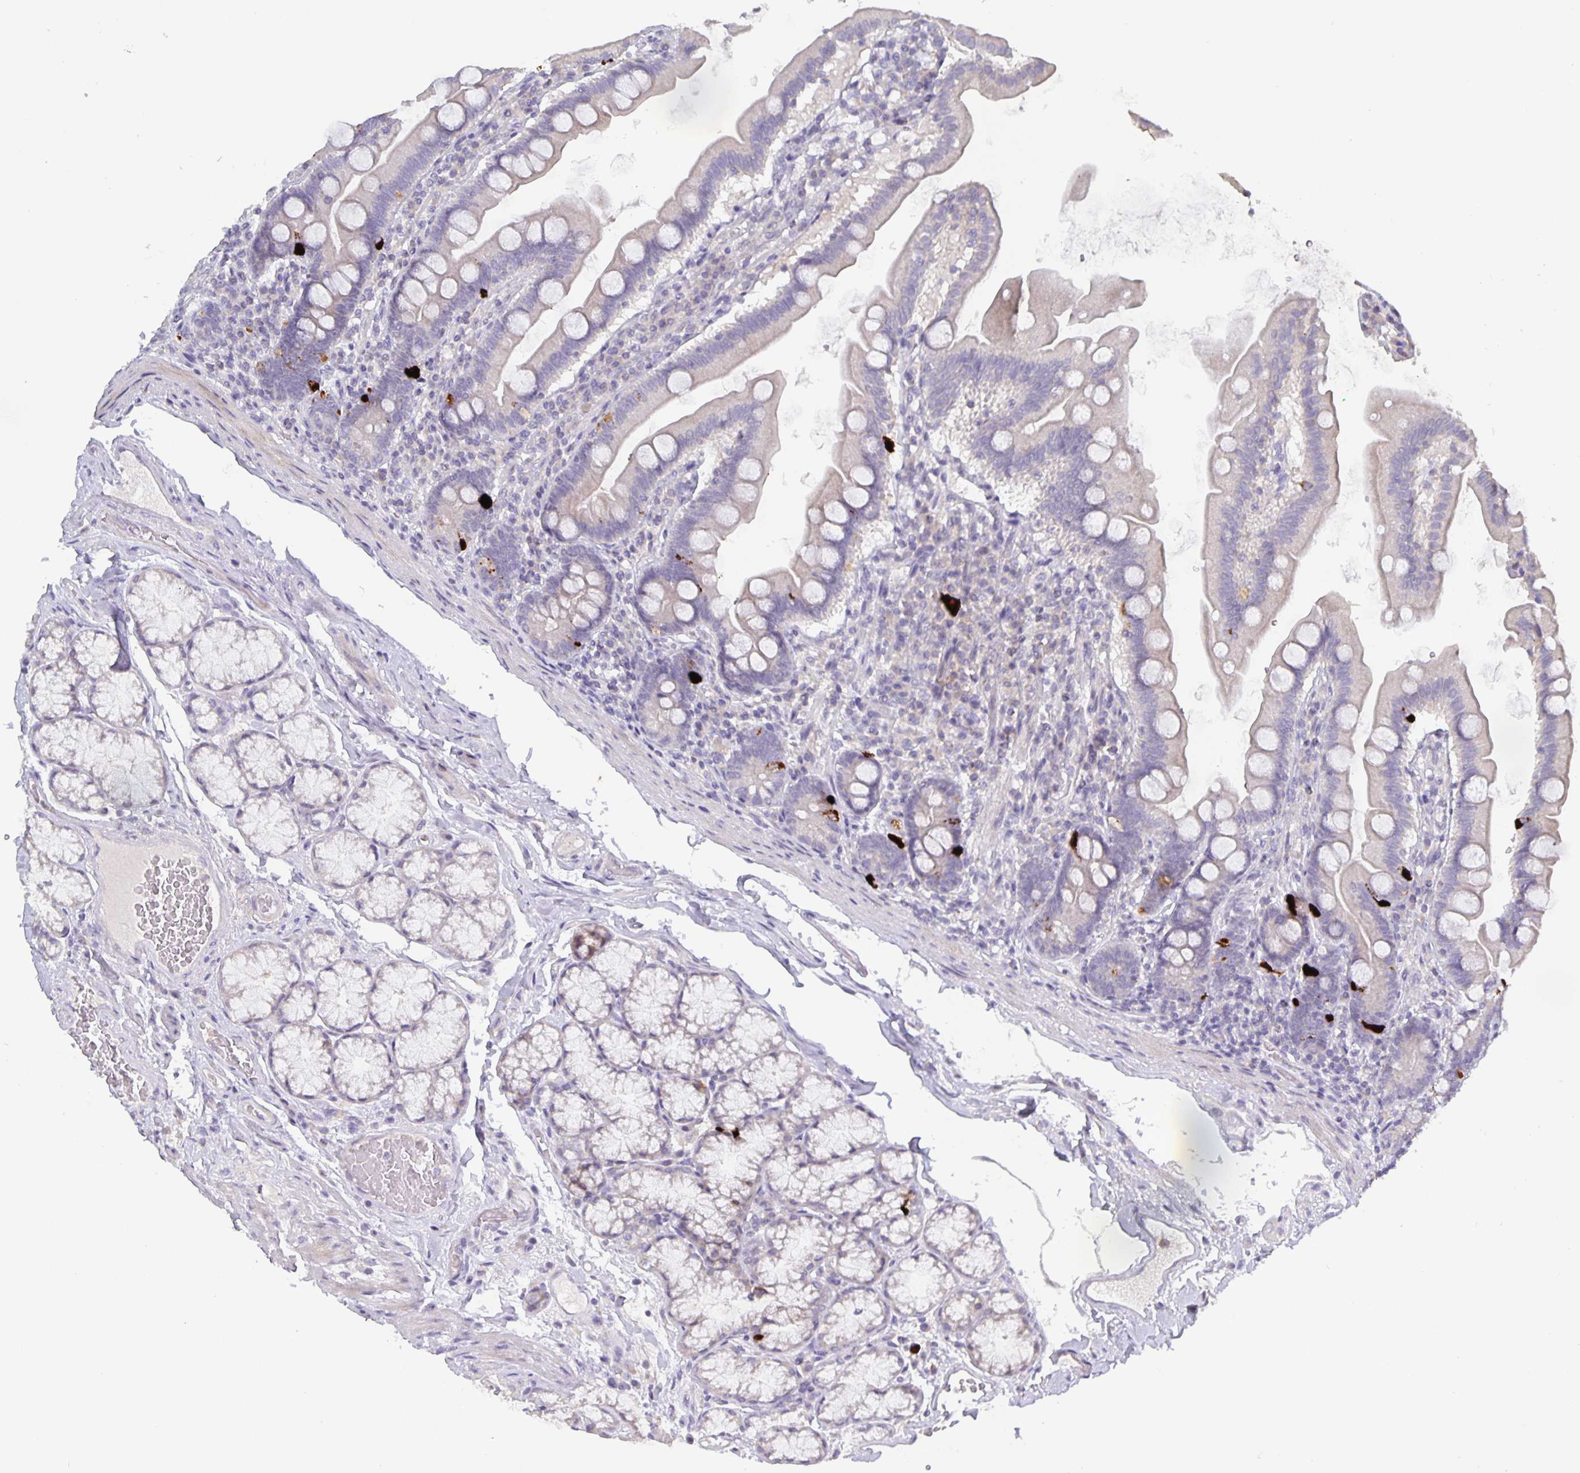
{"staining": {"intensity": "strong", "quantity": "<25%", "location": "cytoplasmic/membranous"}, "tissue": "duodenum", "cell_type": "Glandular cells", "image_type": "normal", "snomed": [{"axis": "morphology", "description": "Normal tissue, NOS"}, {"axis": "topography", "description": "Duodenum"}], "caption": "Benign duodenum shows strong cytoplasmic/membranous positivity in approximately <25% of glandular cells.", "gene": "GDF15", "patient": {"sex": "female", "age": 67}}